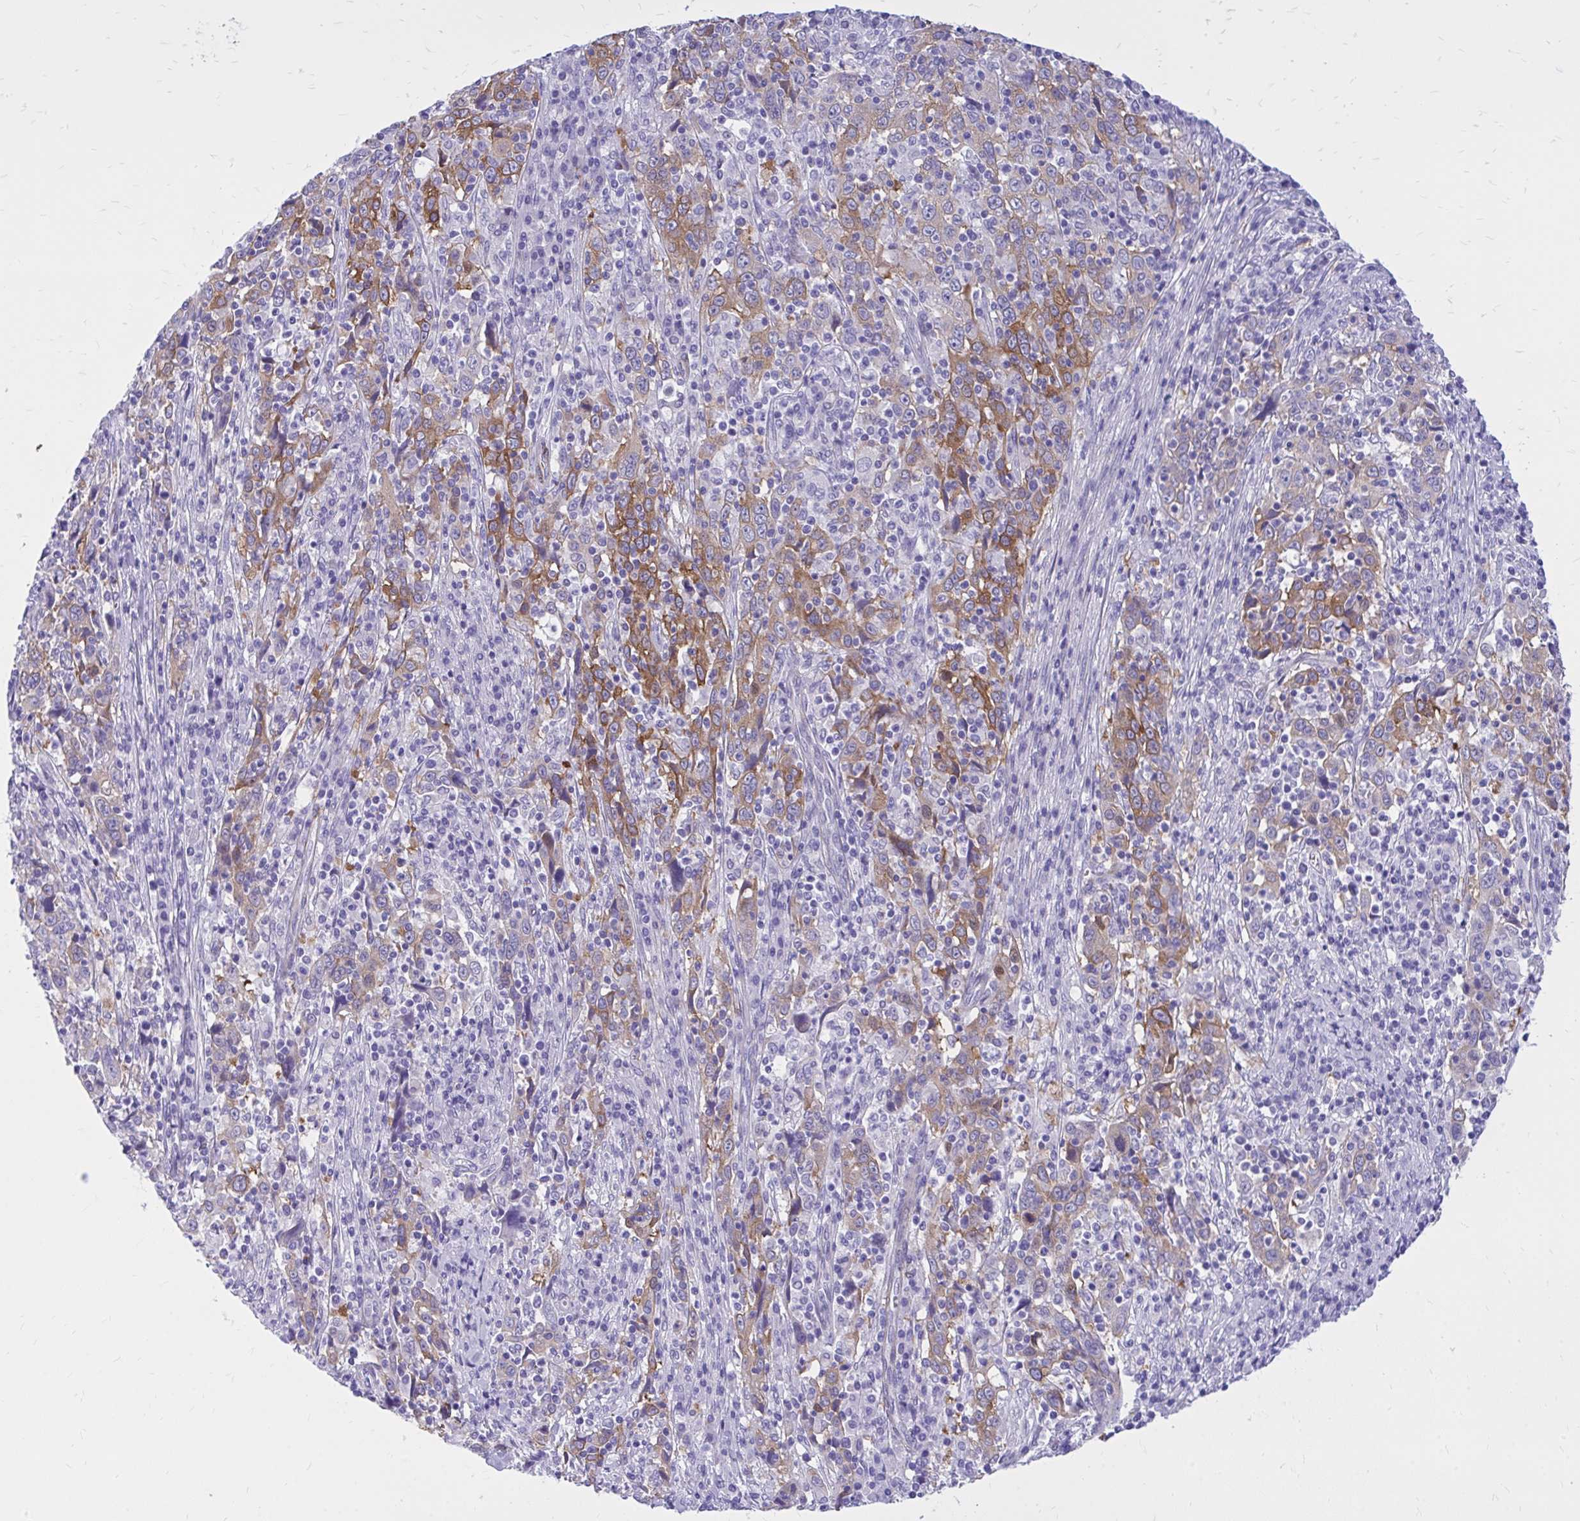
{"staining": {"intensity": "strong", "quantity": ">75%", "location": "cytoplasmic/membranous"}, "tissue": "cervical cancer", "cell_type": "Tumor cells", "image_type": "cancer", "snomed": [{"axis": "morphology", "description": "Squamous cell carcinoma, NOS"}, {"axis": "topography", "description": "Cervix"}], "caption": "Cervical cancer stained for a protein reveals strong cytoplasmic/membranous positivity in tumor cells.", "gene": "EPB41L1", "patient": {"sex": "female", "age": 46}}